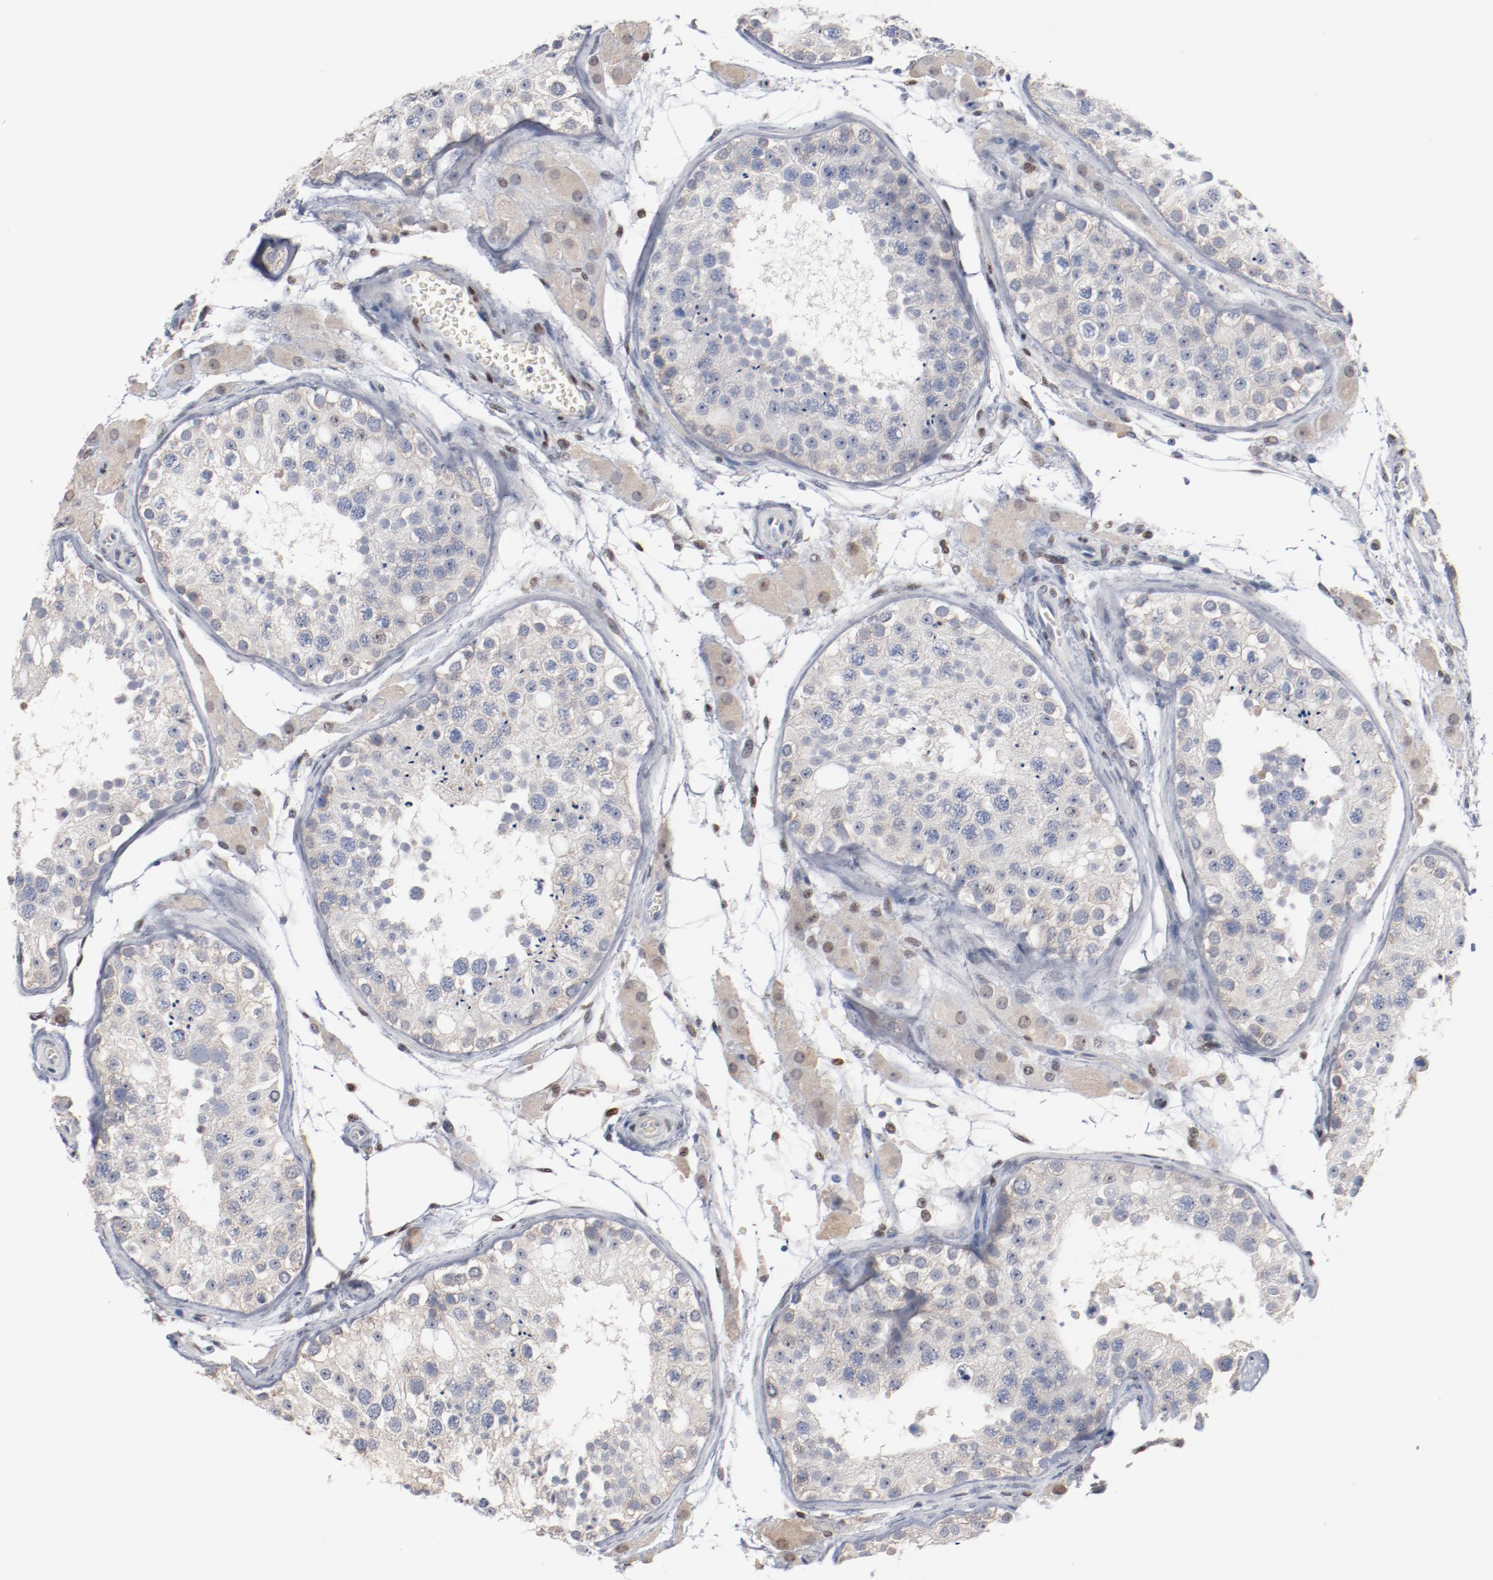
{"staining": {"intensity": "negative", "quantity": "none", "location": "none"}, "tissue": "testis", "cell_type": "Cells in seminiferous ducts", "image_type": "normal", "snomed": [{"axis": "morphology", "description": "Normal tissue, NOS"}, {"axis": "topography", "description": "Testis"}], "caption": "Immunohistochemistry (IHC) of normal human testis demonstrates no positivity in cells in seminiferous ducts. Nuclei are stained in blue.", "gene": "ZEB2", "patient": {"sex": "male", "age": 26}}